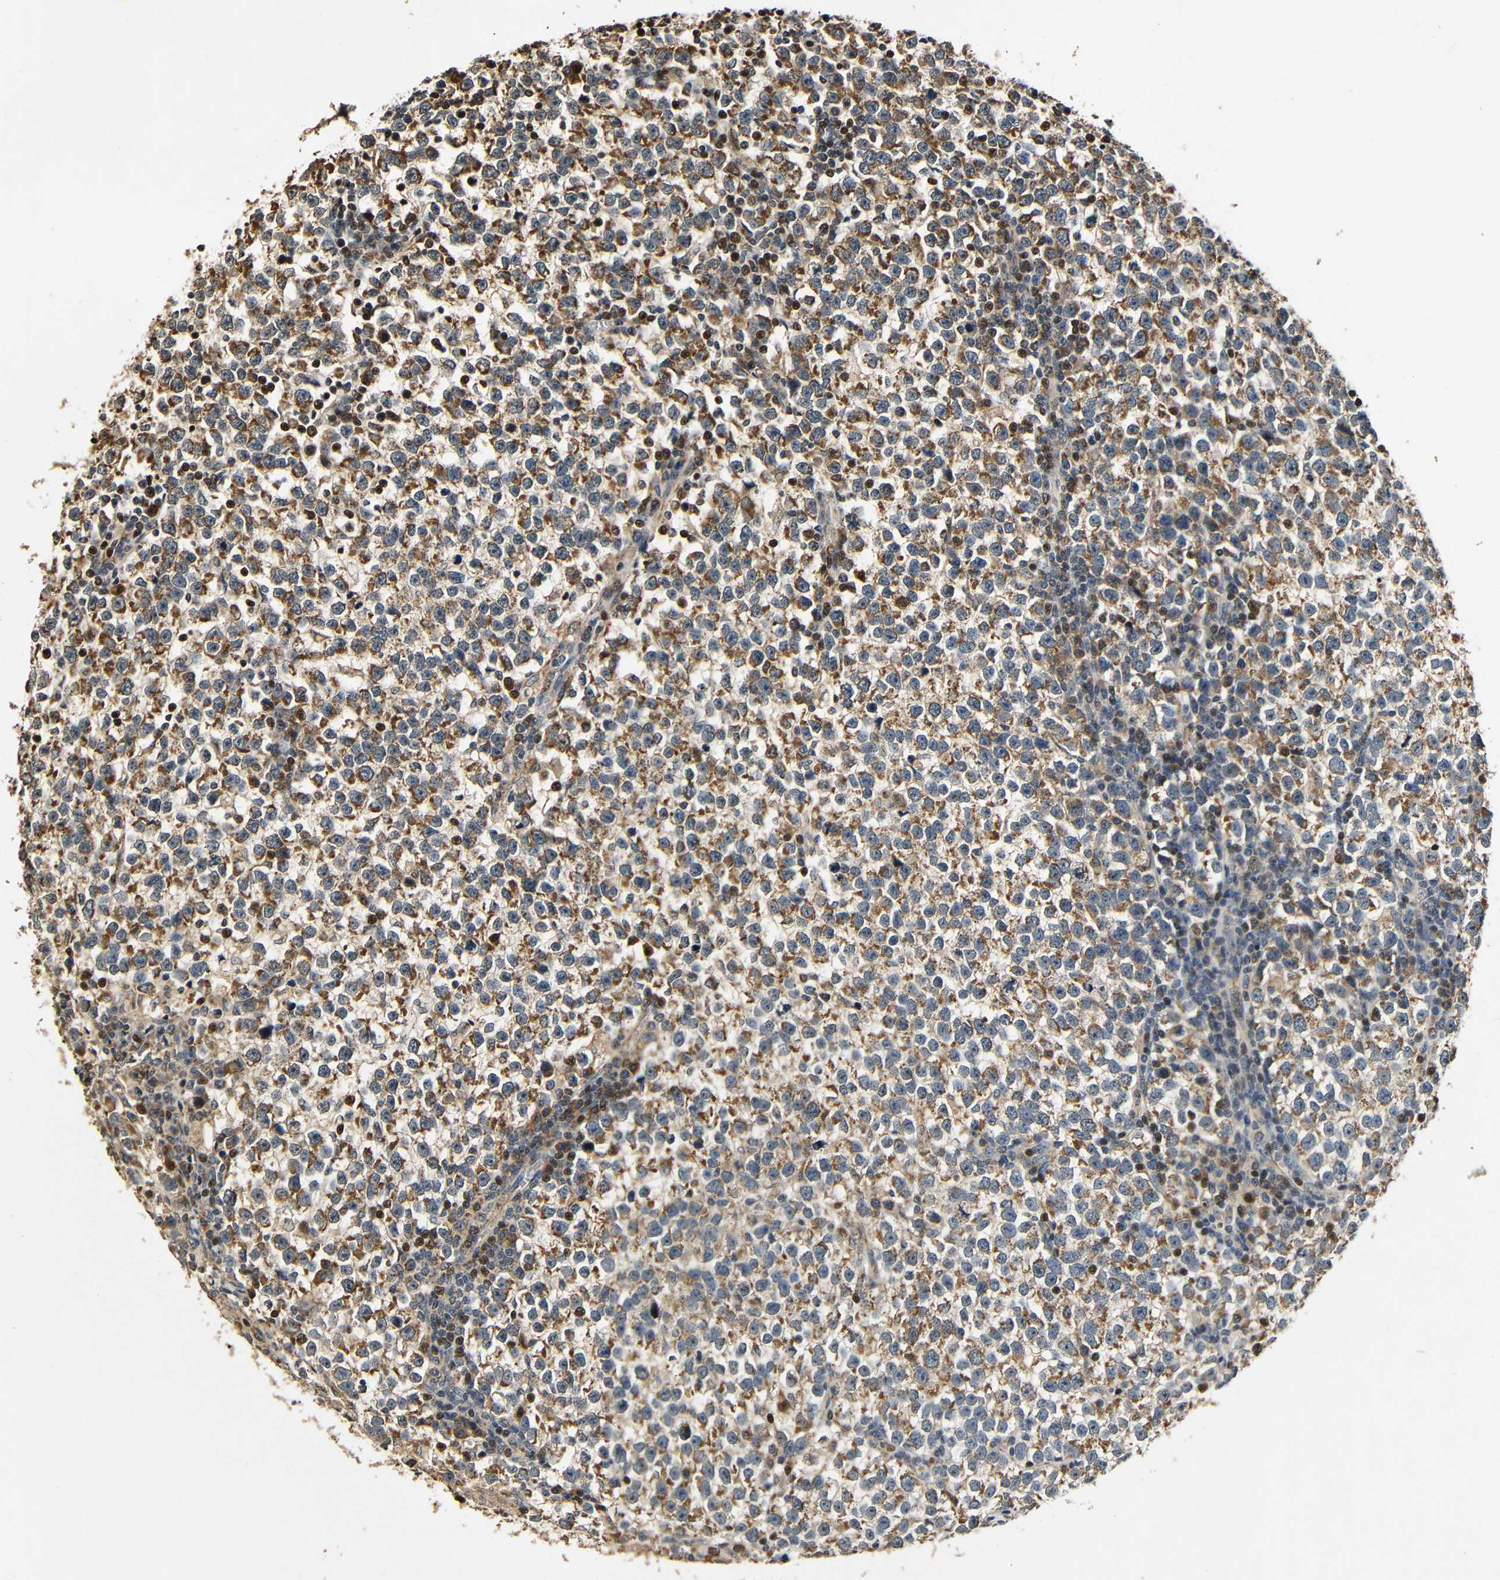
{"staining": {"intensity": "strong", "quantity": ">75%", "location": "cytoplasmic/membranous"}, "tissue": "testis cancer", "cell_type": "Tumor cells", "image_type": "cancer", "snomed": [{"axis": "morphology", "description": "Normal tissue, NOS"}, {"axis": "morphology", "description": "Seminoma, NOS"}, {"axis": "topography", "description": "Testis"}], "caption": "Testis cancer stained for a protein (brown) reveals strong cytoplasmic/membranous positive positivity in about >75% of tumor cells.", "gene": "KAZALD1", "patient": {"sex": "male", "age": 43}}